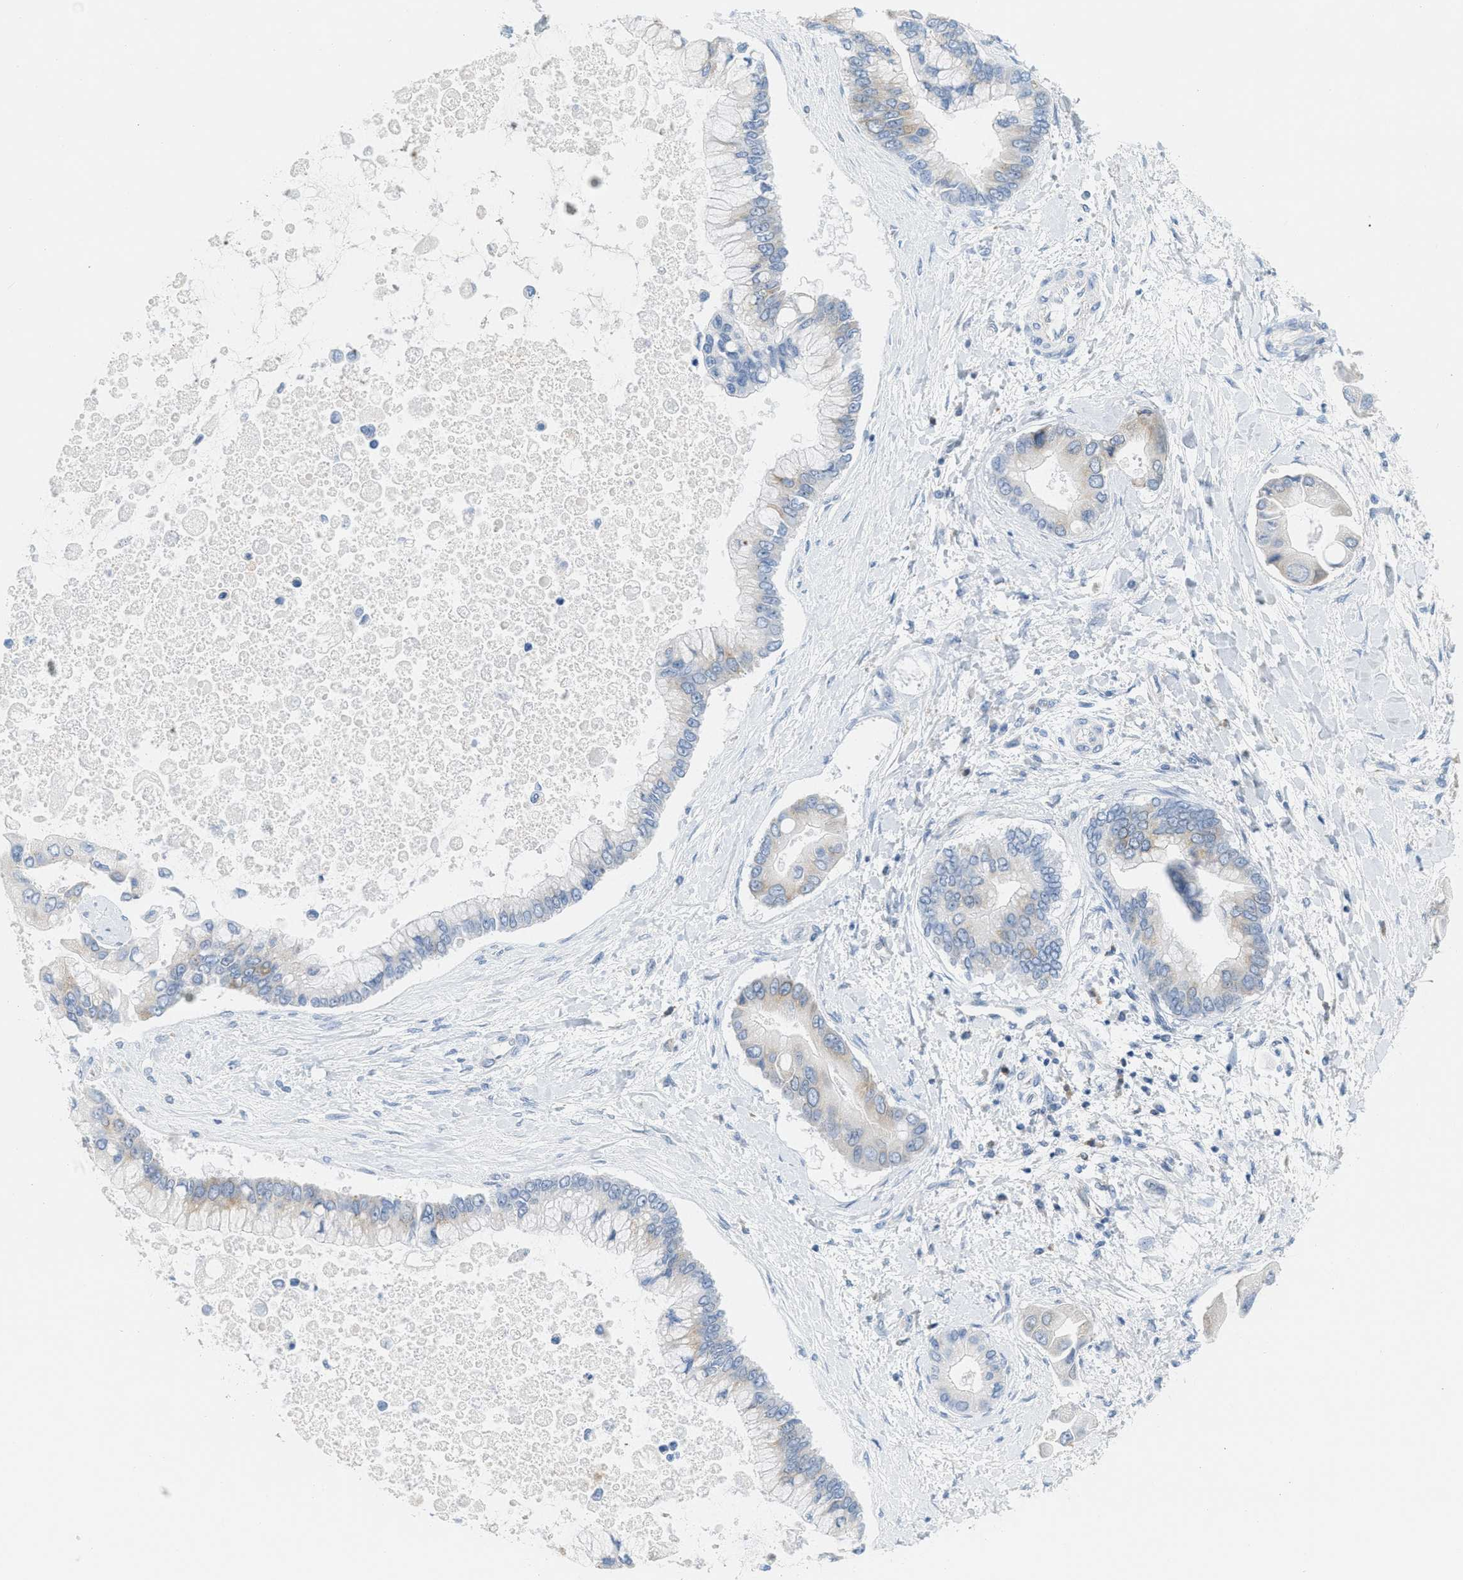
{"staining": {"intensity": "negative", "quantity": "none", "location": "none"}, "tissue": "liver cancer", "cell_type": "Tumor cells", "image_type": "cancer", "snomed": [{"axis": "morphology", "description": "Cholangiocarcinoma"}, {"axis": "topography", "description": "Liver"}], "caption": "Immunohistochemistry (IHC) histopathology image of neoplastic tissue: human cholangiocarcinoma (liver) stained with DAB exhibits no significant protein expression in tumor cells.", "gene": "TEX264", "patient": {"sex": "male", "age": 50}}